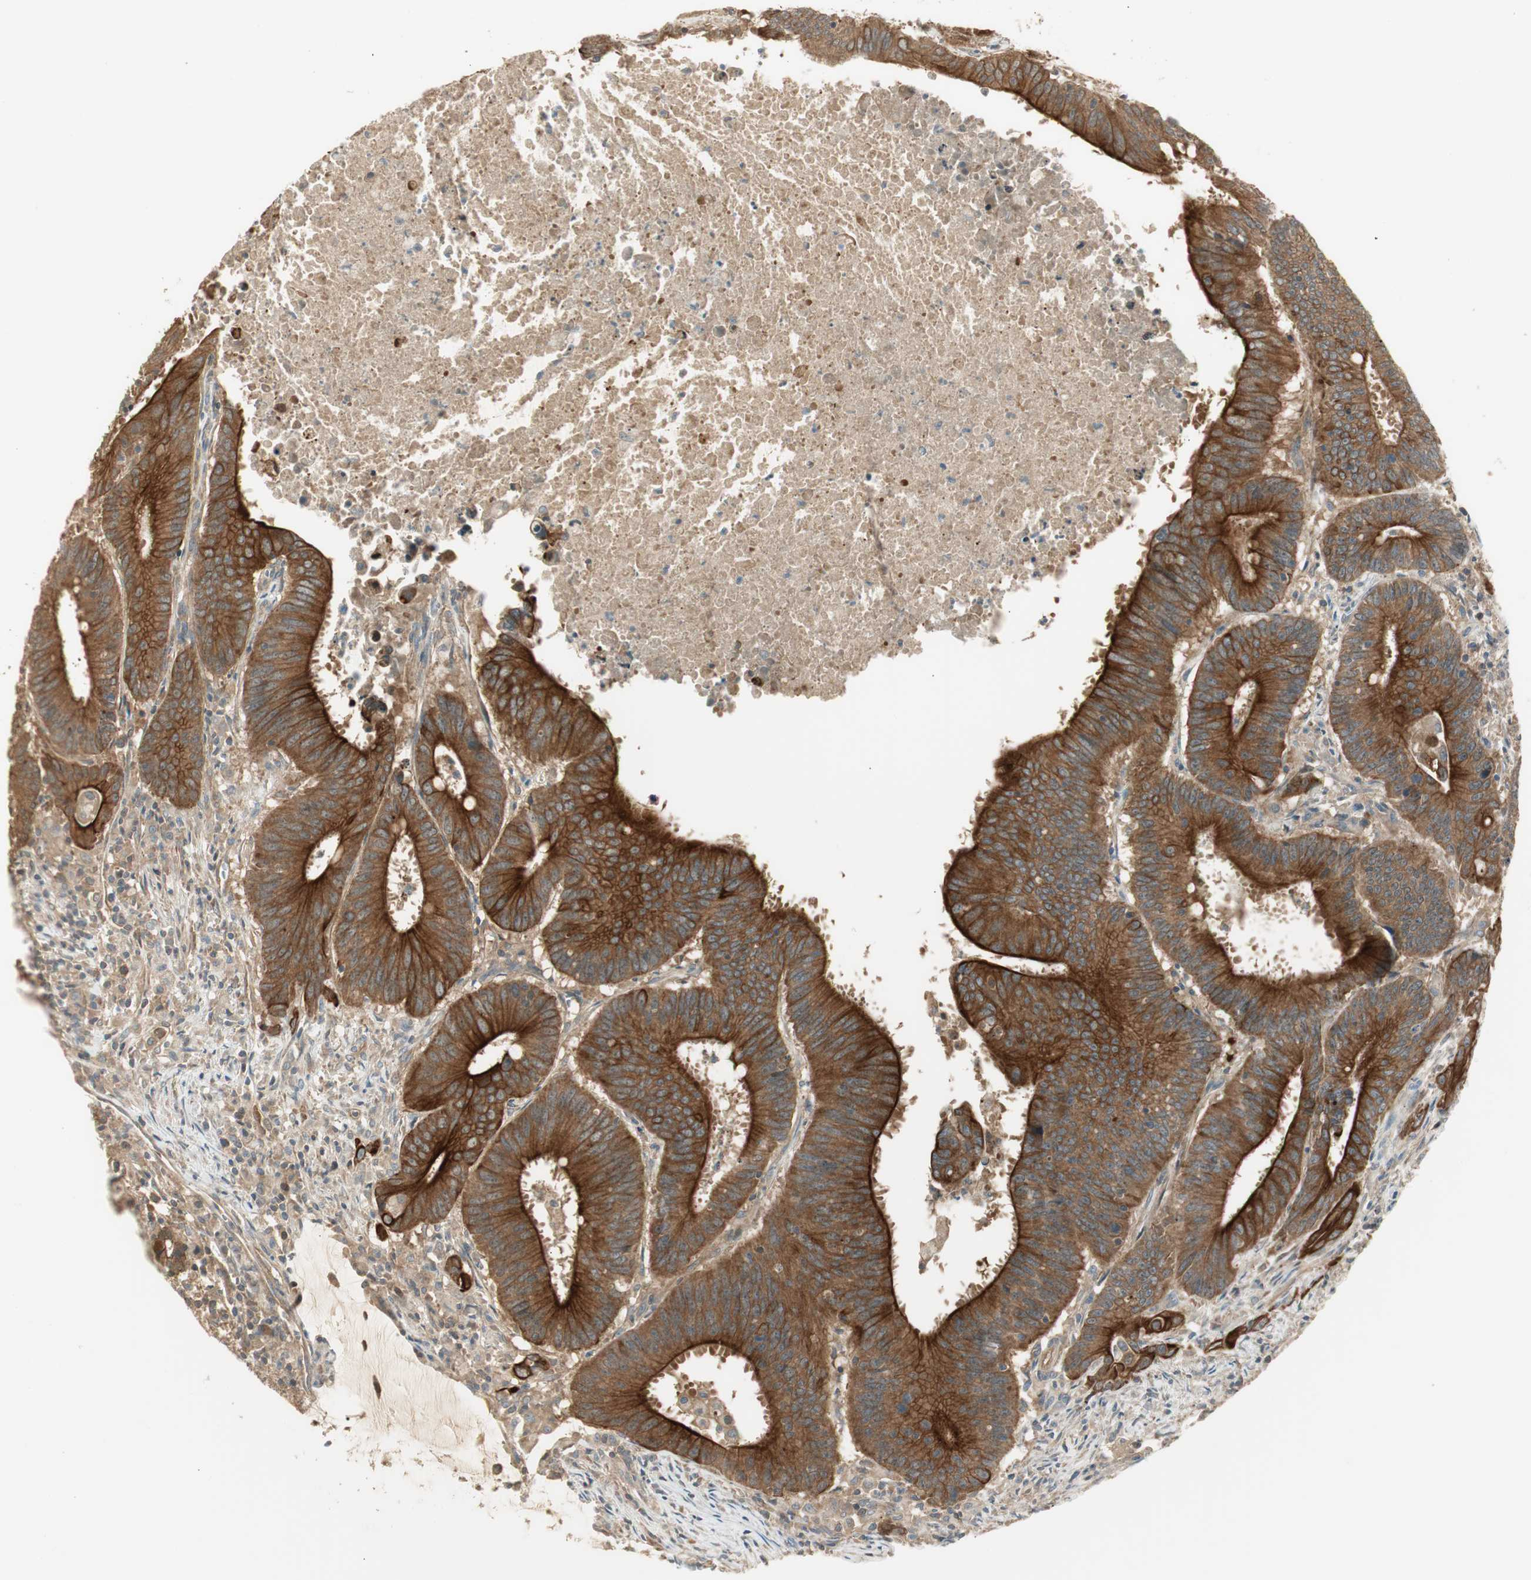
{"staining": {"intensity": "strong", "quantity": ">75%", "location": "cytoplasmic/membranous"}, "tissue": "colorectal cancer", "cell_type": "Tumor cells", "image_type": "cancer", "snomed": [{"axis": "morphology", "description": "Adenocarcinoma, NOS"}, {"axis": "topography", "description": "Colon"}], "caption": "A high-resolution image shows IHC staining of colorectal adenocarcinoma, which shows strong cytoplasmic/membranous expression in about >75% of tumor cells. The protein is shown in brown color, while the nuclei are stained blue.", "gene": "PFDN5", "patient": {"sex": "male", "age": 45}}